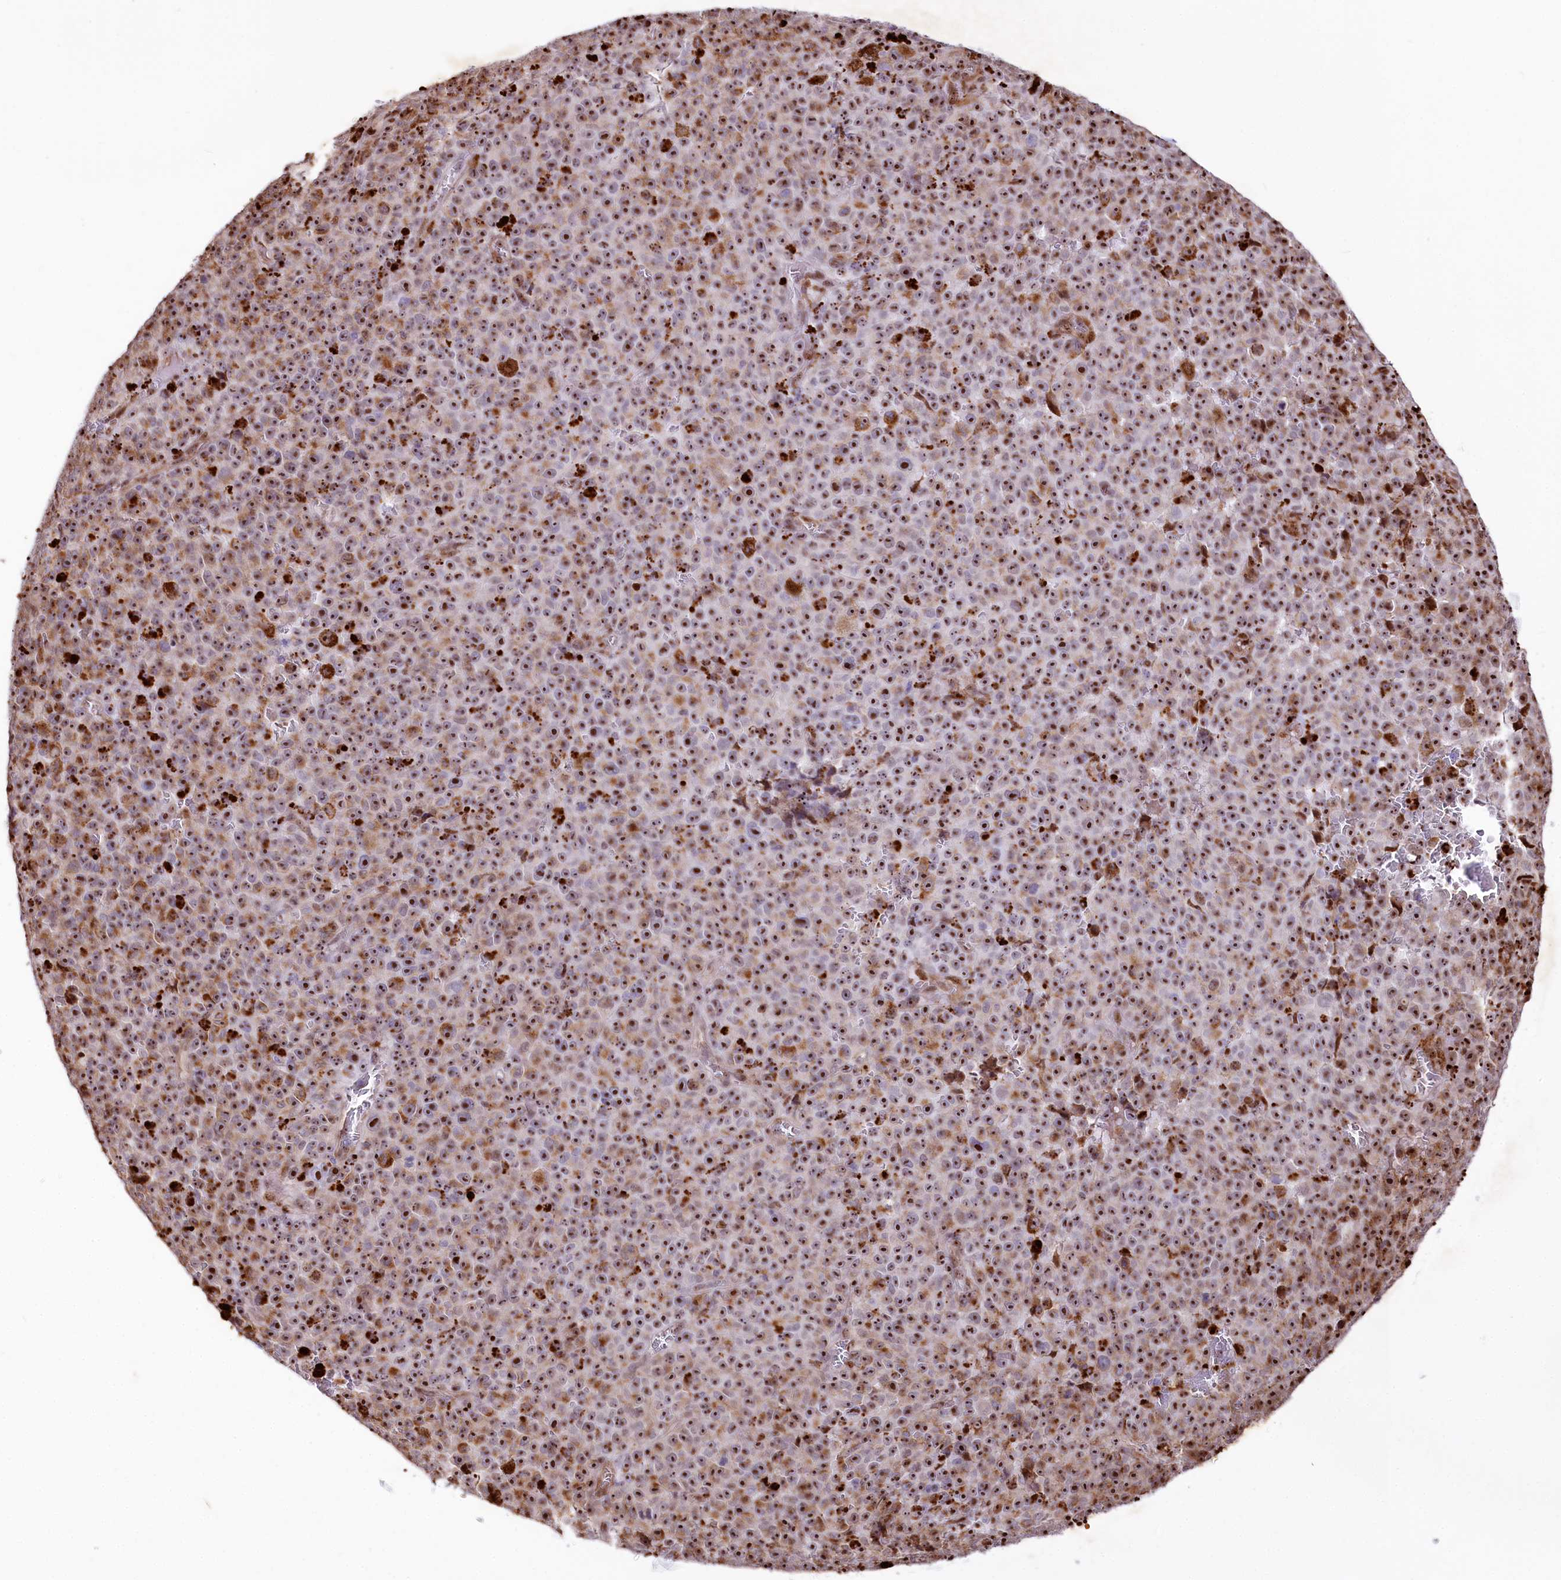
{"staining": {"intensity": "moderate", "quantity": ">75%", "location": "cytoplasmic/membranous,nuclear"}, "tissue": "melanoma", "cell_type": "Tumor cells", "image_type": "cancer", "snomed": [{"axis": "morphology", "description": "Malignant melanoma, NOS"}, {"axis": "topography", "description": "Skin"}], "caption": "The micrograph exhibits immunohistochemical staining of melanoma. There is moderate cytoplasmic/membranous and nuclear expression is present in approximately >75% of tumor cells.", "gene": "PTMS", "patient": {"sex": "female", "age": 82}}